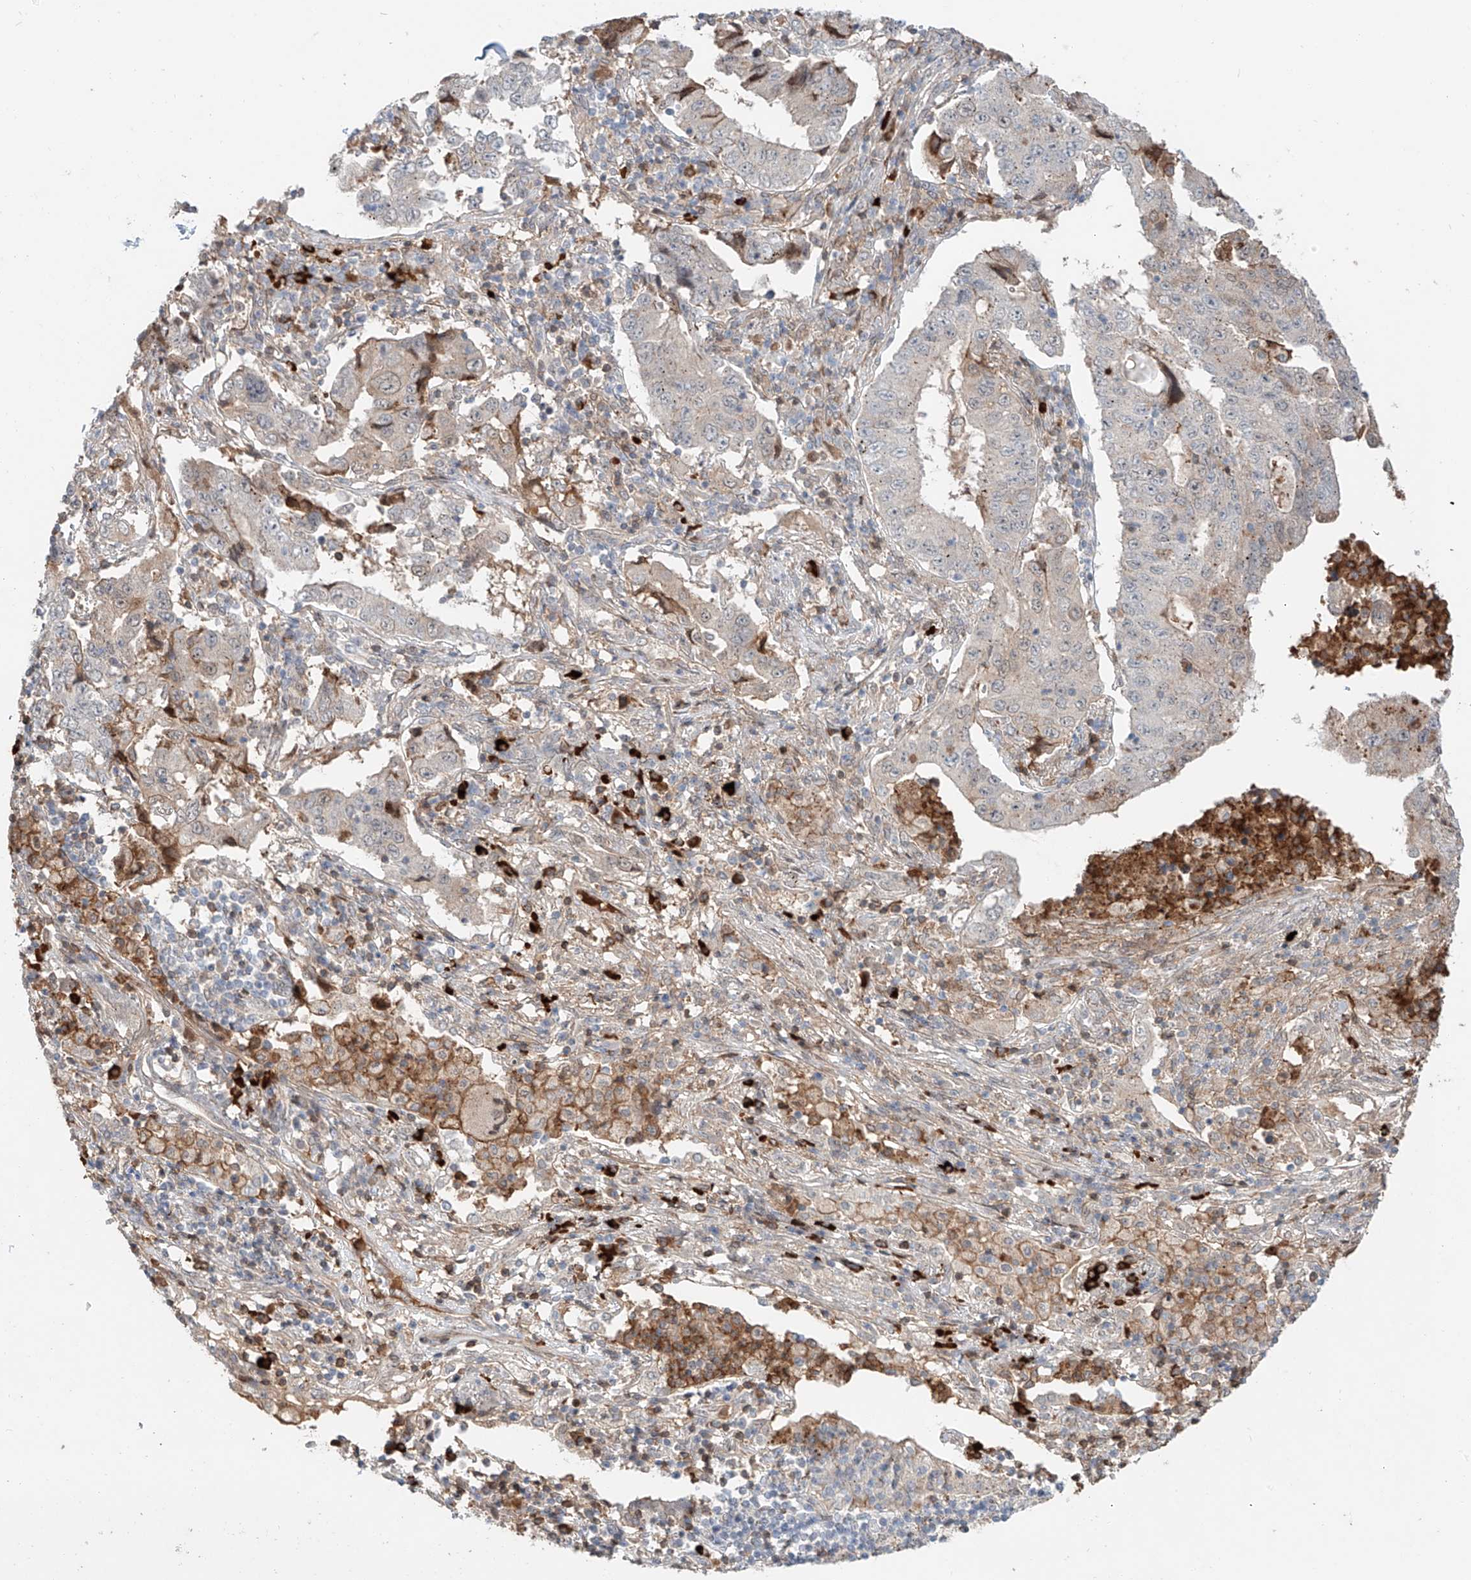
{"staining": {"intensity": "moderate", "quantity": "<25%", "location": "cytoplasmic/membranous"}, "tissue": "lung cancer", "cell_type": "Tumor cells", "image_type": "cancer", "snomed": [{"axis": "morphology", "description": "Adenocarcinoma, NOS"}, {"axis": "topography", "description": "Lung"}], "caption": "Brown immunohistochemical staining in lung adenocarcinoma shows moderate cytoplasmic/membranous expression in approximately <25% of tumor cells.", "gene": "CEP162", "patient": {"sex": "female", "age": 51}}